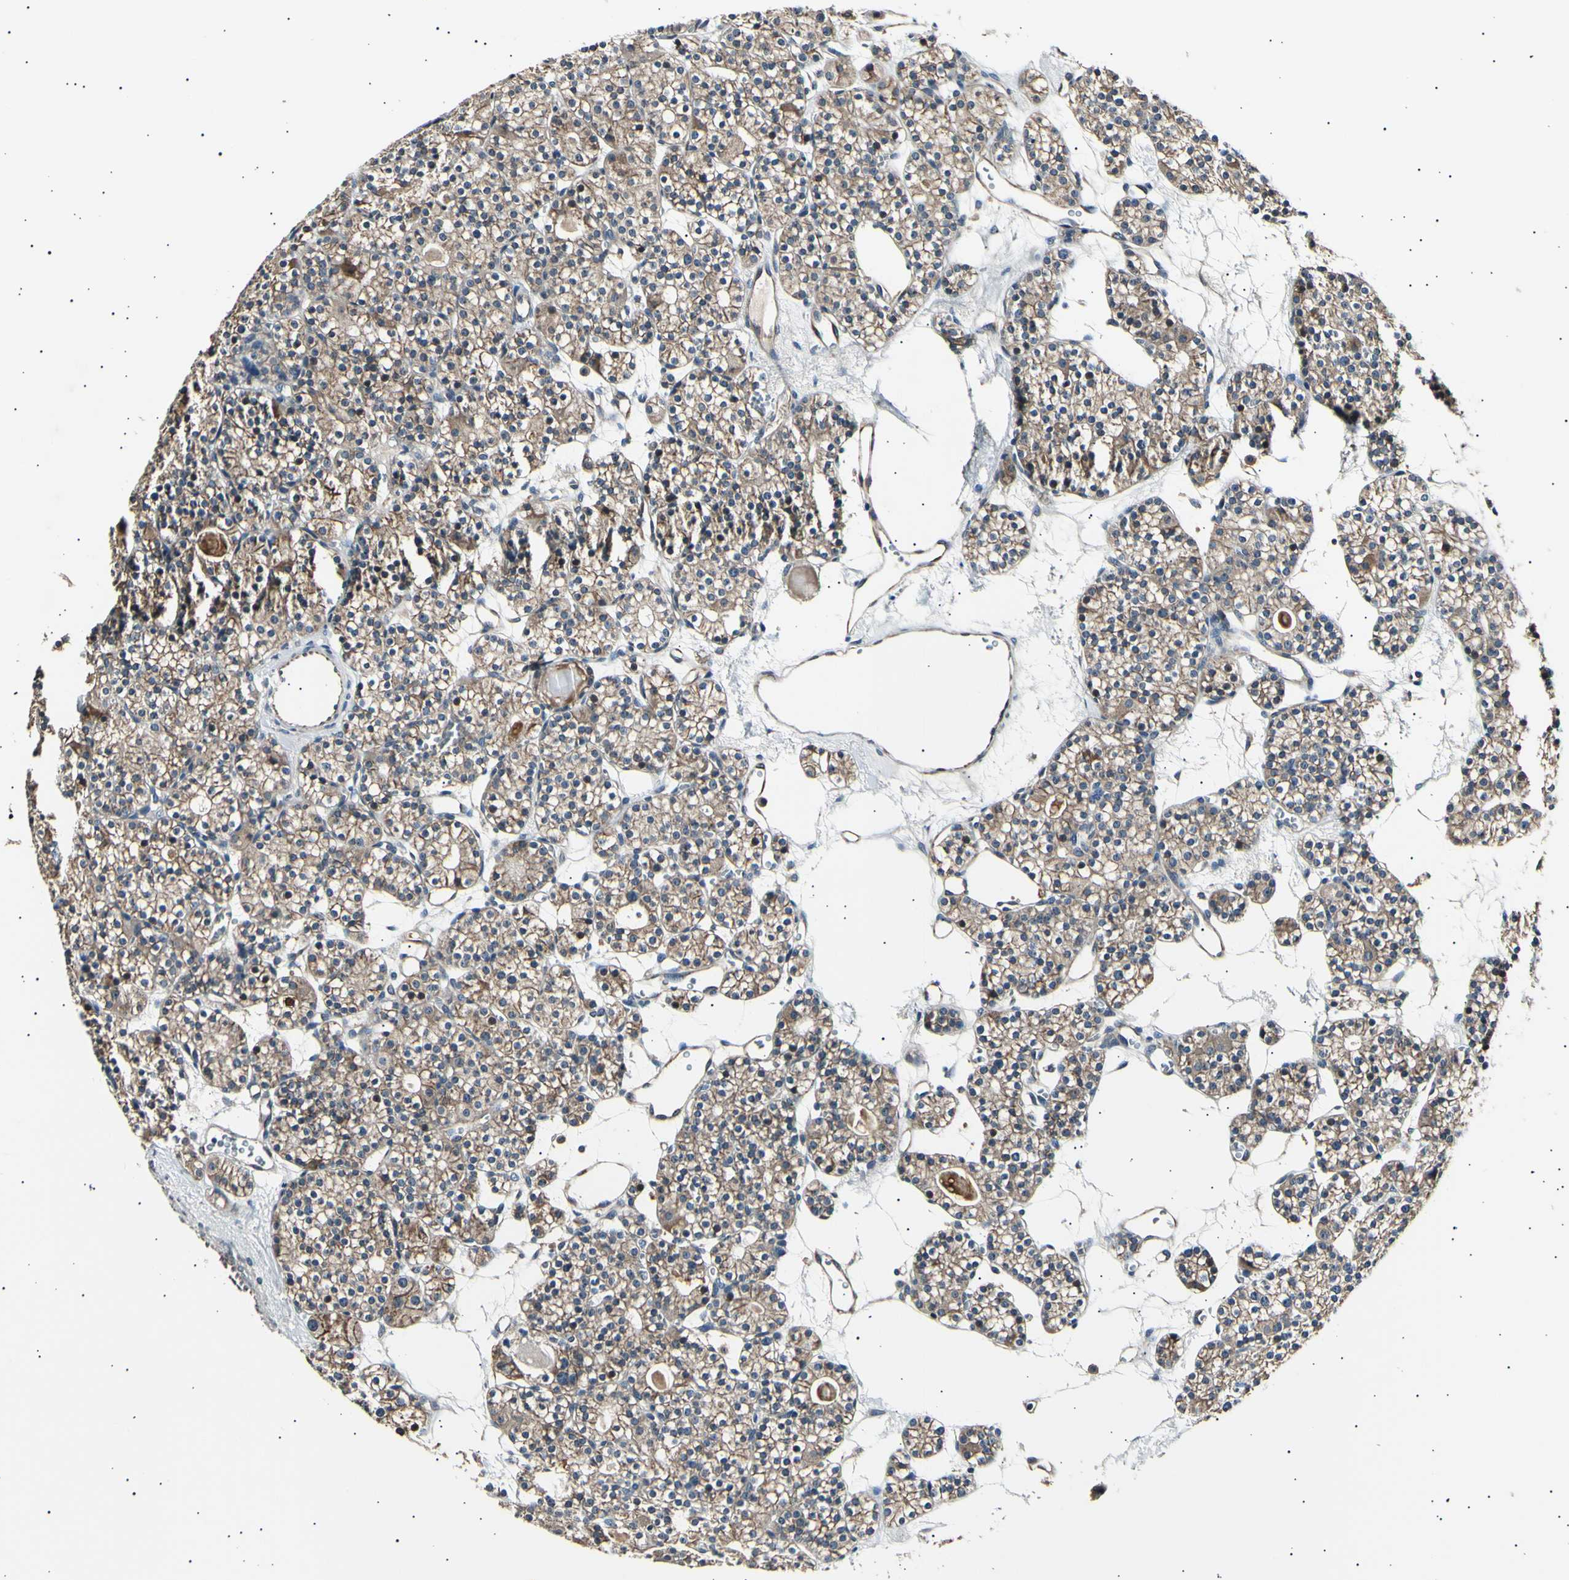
{"staining": {"intensity": "moderate", "quantity": ">75%", "location": "cytoplasmic/membranous"}, "tissue": "parathyroid gland", "cell_type": "Glandular cells", "image_type": "normal", "snomed": [{"axis": "morphology", "description": "Normal tissue, NOS"}, {"axis": "topography", "description": "Parathyroid gland"}], "caption": "Immunohistochemical staining of unremarkable human parathyroid gland exhibits >75% levels of moderate cytoplasmic/membranous protein staining in about >75% of glandular cells.", "gene": "ITGA6", "patient": {"sex": "female", "age": 64}}